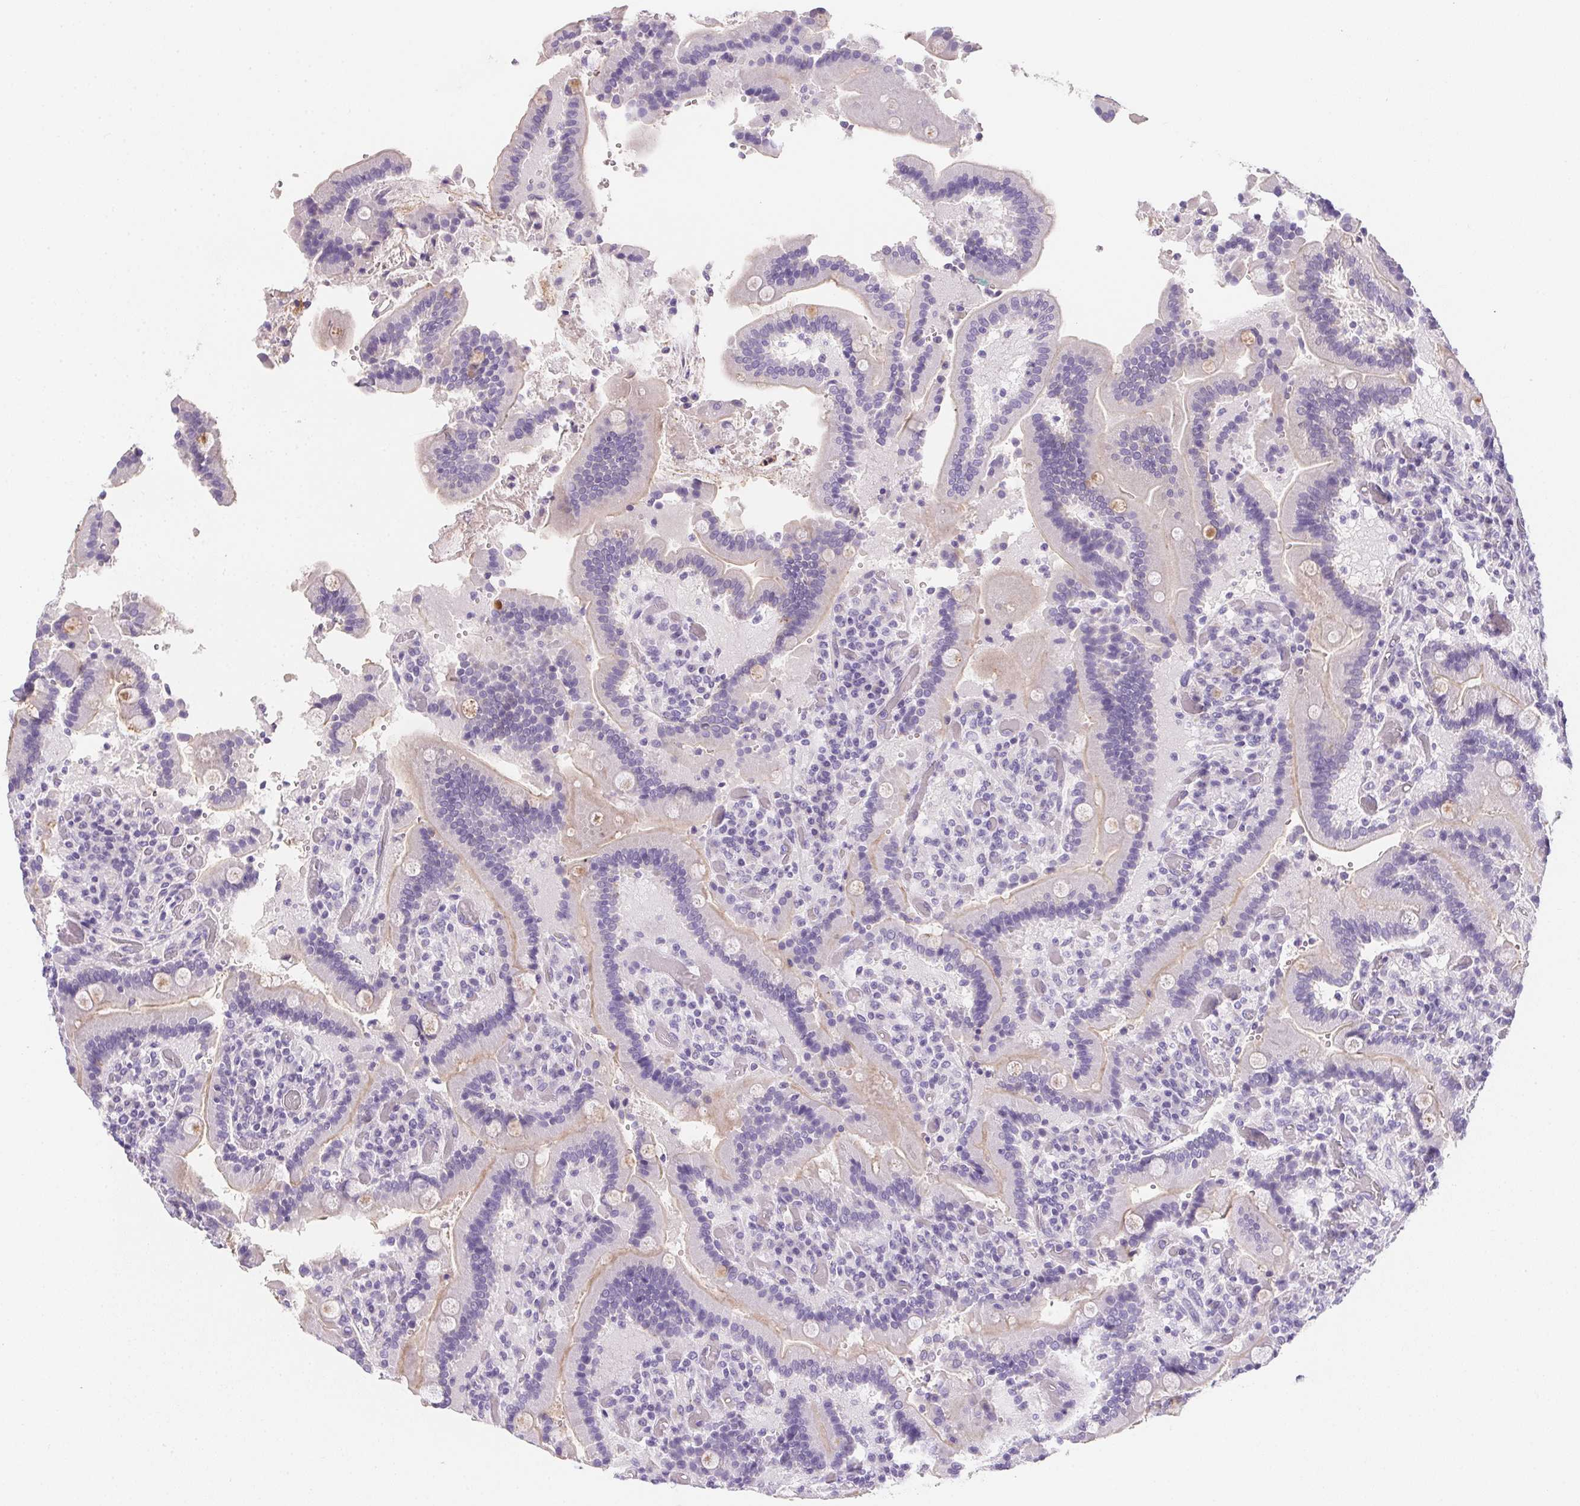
{"staining": {"intensity": "moderate", "quantity": "<25%", "location": "cytoplasmic/membranous"}, "tissue": "duodenum", "cell_type": "Glandular cells", "image_type": "normal", "snomed": [{"axis": "morphology", "description": "Normal tissue, NOS"}, {"axis": "topography", "description": "Duodenum"}], "caption": "Immunohistochemical staining of normal duodenum exhibits <25% levels of moderate cytoplasmic/membranous protein expression in approximately <25% of glandular cells.", "gene": "AQP5", "patient": {"sex": "female", "age": 62}}